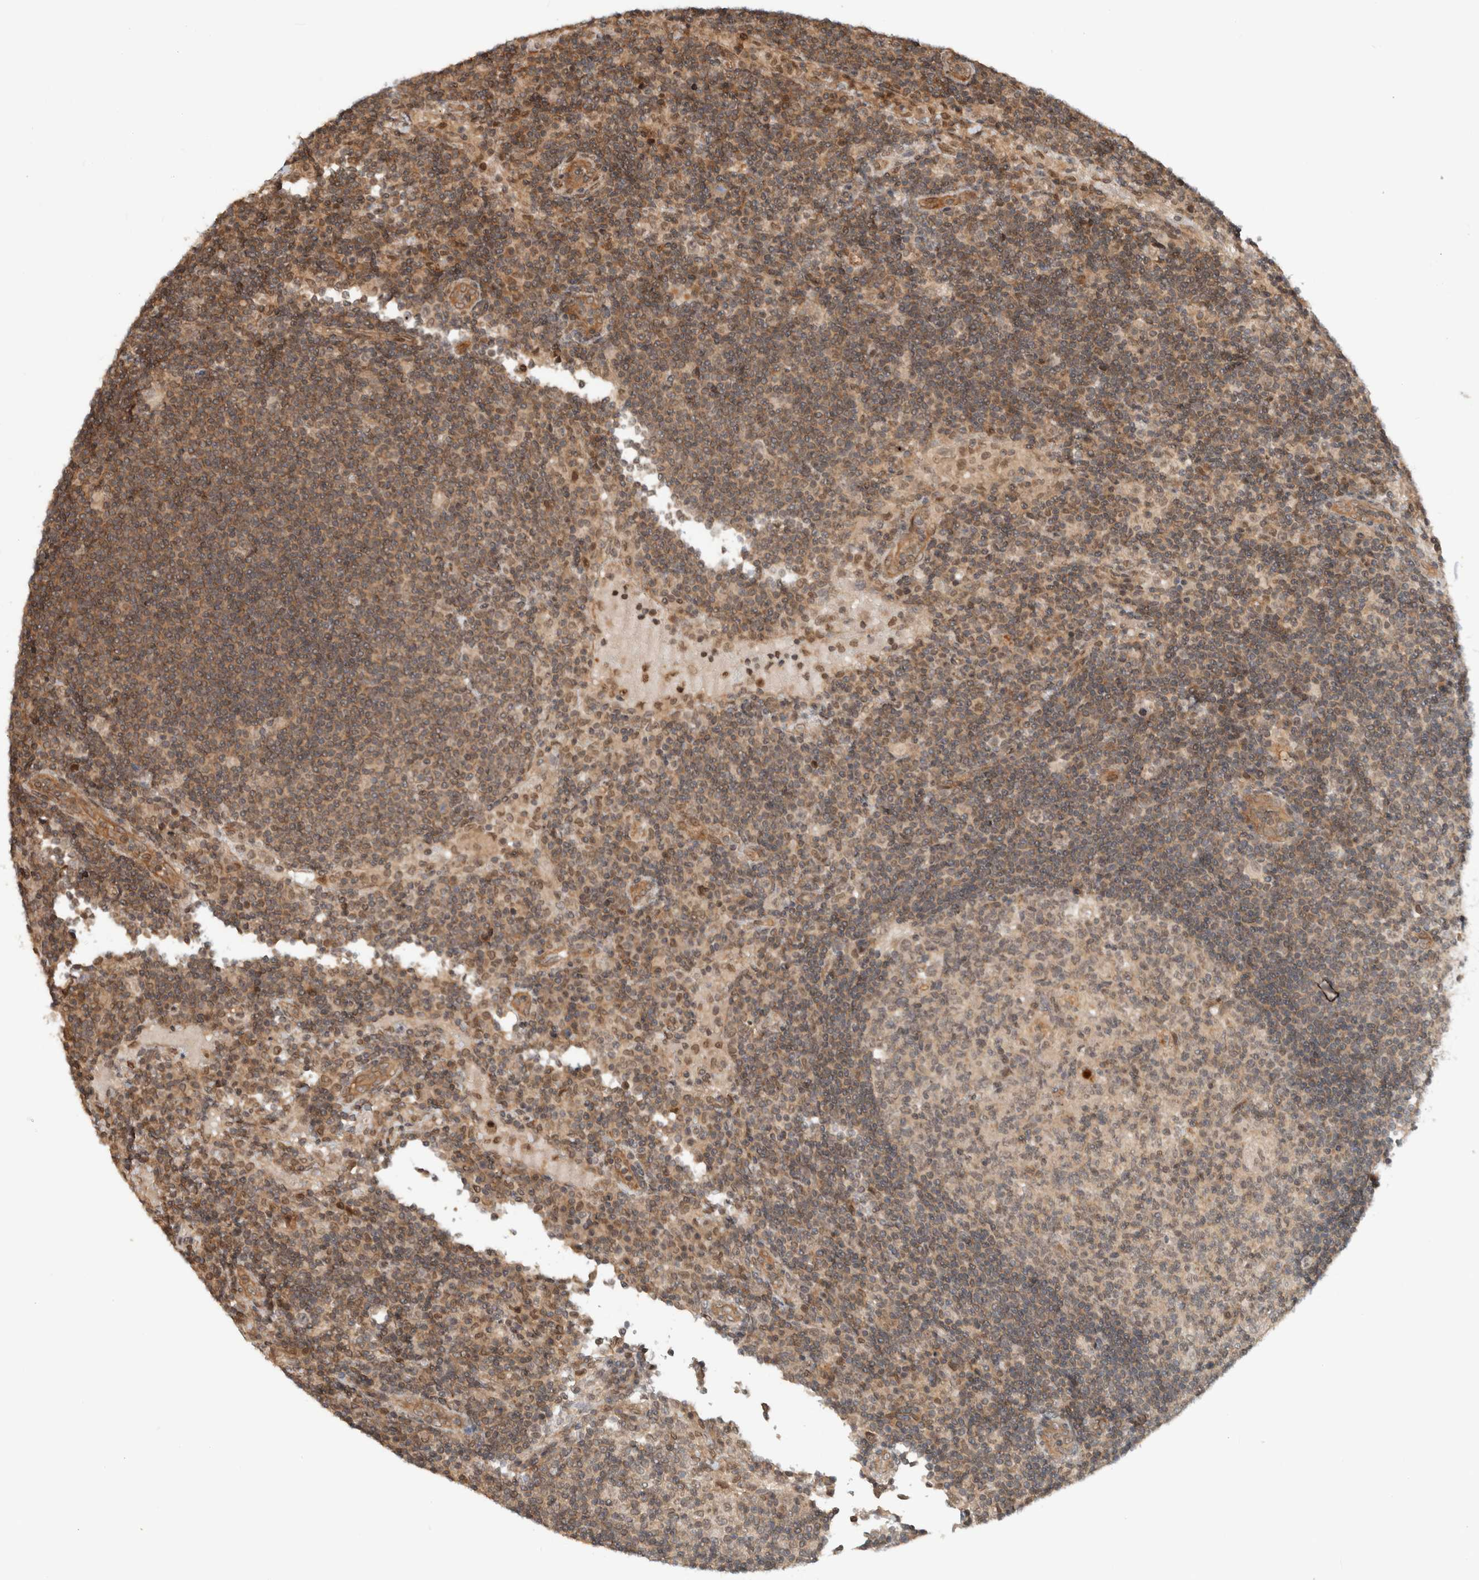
{"staining": {"intensity": "weak", "quantity": "<25%", "location": "cytoplasmic/membranous"}, "tissue": "lymph node", "cell_type": "Germinal center cells", "image_type": "normal", "snomed": [{"axis": "morphology", "description": "Normal tissue, NOS"}, {"axis": "topography", "description": "Lymph node"}], "caption": "Germinal center cells are negative for protein expression in normal human lymph node. (DAB (3,3'-diaminobenzidine) immunohistochemistry, high magnification).", "gene": "CAAP1", "patient": {"sex": "female", "age": 53}}